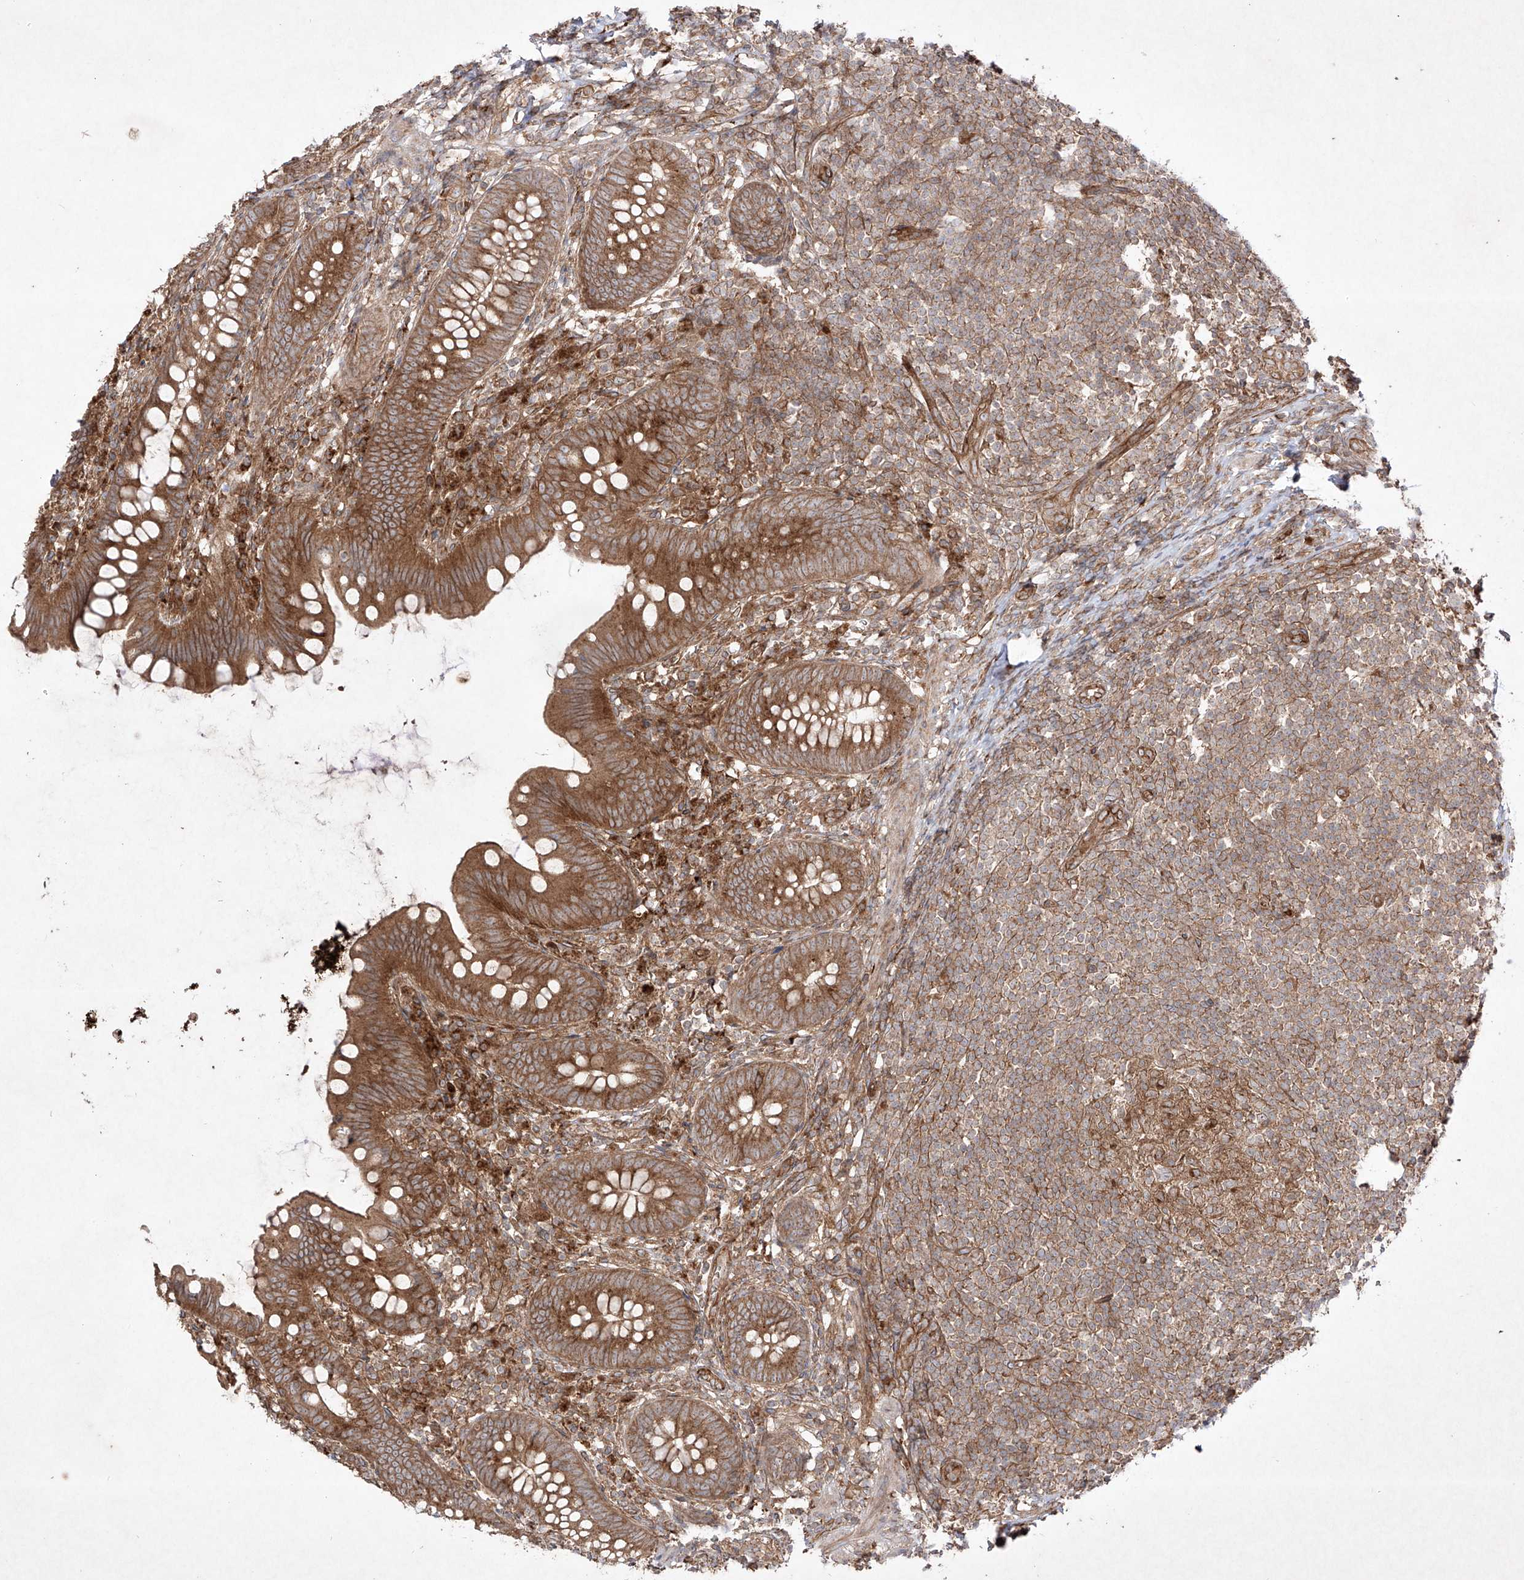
{"staining": {"intensity": "strong", "quantity": ">75%", "location": "cytoplasmic/membranous"}, "tissue": "appendix", "cell_type": "Glandular cells", "image_type": "normal", "snomed": [{"axis": "morphology", "description": "Normal tissue, NOS"}, {"axis": "topography", "description": "Appendix"}], "caption": "IHC staining of unremarkable appendix, which exhibits high levels of strong cytoplasmic/membranous expression in approximately >75% of glandular cells indicating strong cytoplasmic/membranous protein expression. The staining was performed using DAB (brown) for protein detection and nuclei were counterstained in hematoxylin (blue).", "gene": "YKT6", "patient": {"sex": "female", "age": 62}}